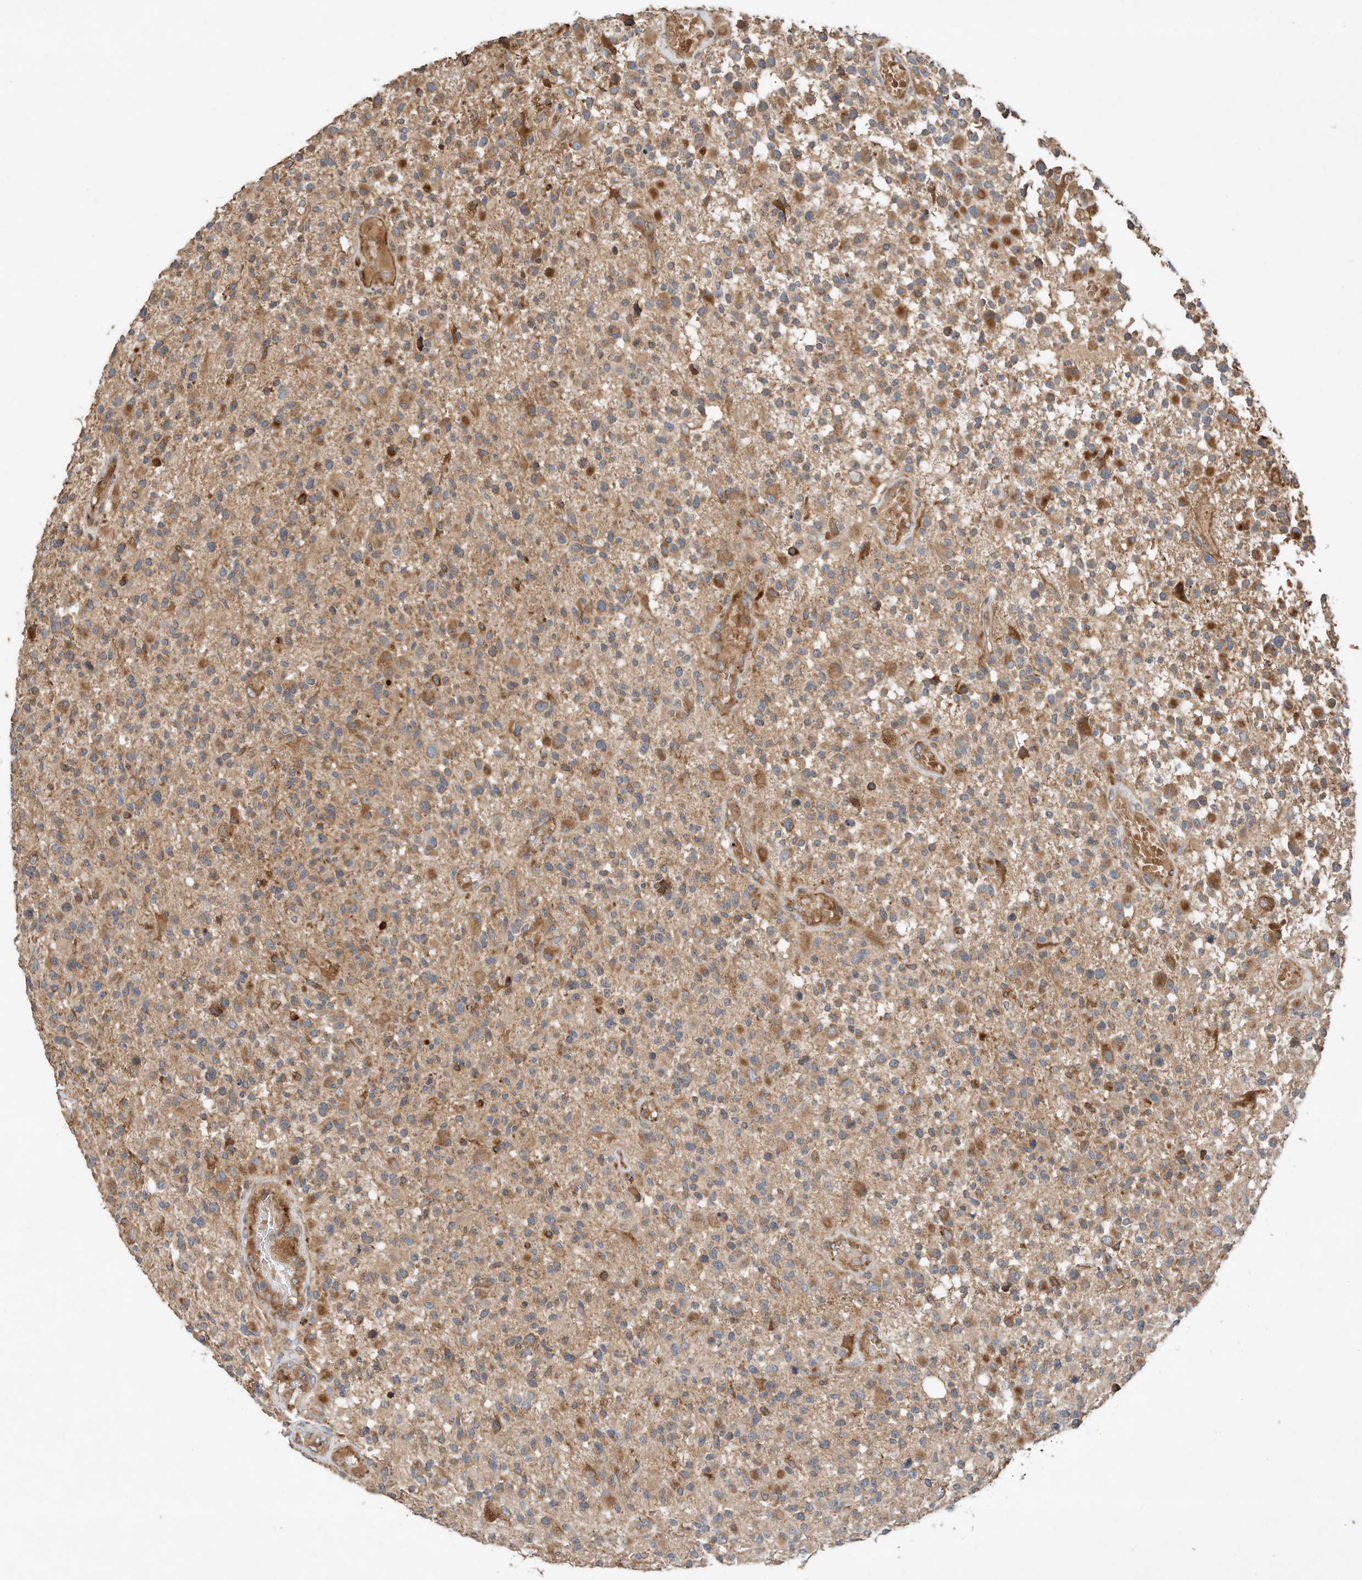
{"staining": {"intensity": "moderate", "quantity": "25%-75%", "location": "cytoplasmic/membranous"}, "tissue": "glioma", "cell_type": "Tumor cells", "image_type": "cancer", "snomed": [{"axis": "morphology", "description": "Glioma, malignant, High grade"}, {"axis": "morphology", "description": "Glioblastoma, NOS"}, {"axis": "topography", "description": "Brain"}], "caption": "Immunohistochemistry (IHC) image of human high-grade glioma (malignant) stained for a protein (brown), which reveals medium levels of moderate cytoplasmic/membranous staining in approximately 25%-75% of tumor cells.", "gene": "CPAMD8", "patient": {"sex": "male", "age": 60}}